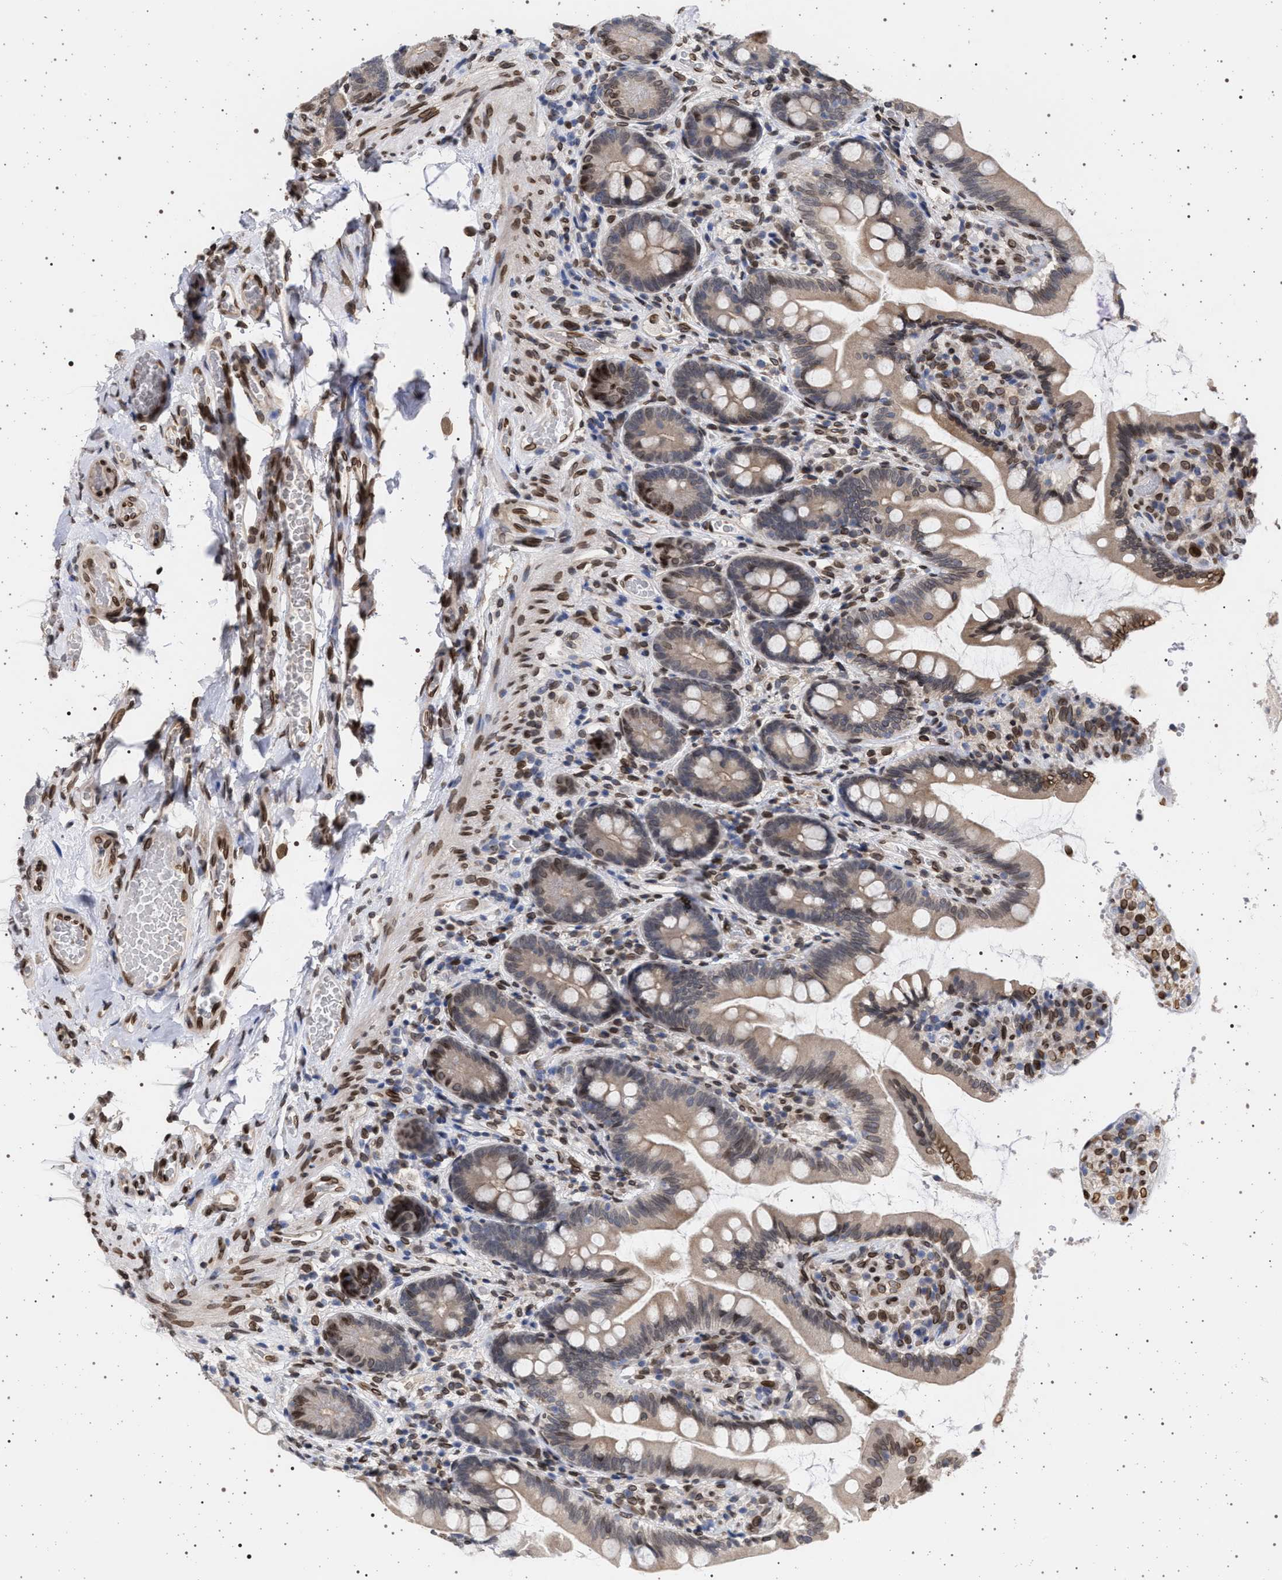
{"staining": {"intensity": "strong", "quantity": ">75%", "location": "cytoplasmic/membranous,nuclear"}, "tissue": "small intestine", "cell_type": "Glandular cells", "image_type": "normal", "snomed": [{"axis": "morphology", "description": "Normal tissue, NOS"}, {"axis": "topography", "description": "Small intestine"}], "caption": "A high amount of strong cytoplasmic/membranous,nuclear positivity is seen in approximately >75% of glandular cells in normal small intestine.", "gene": "ING2", "patient": {"sex": "female", "age": 56}}